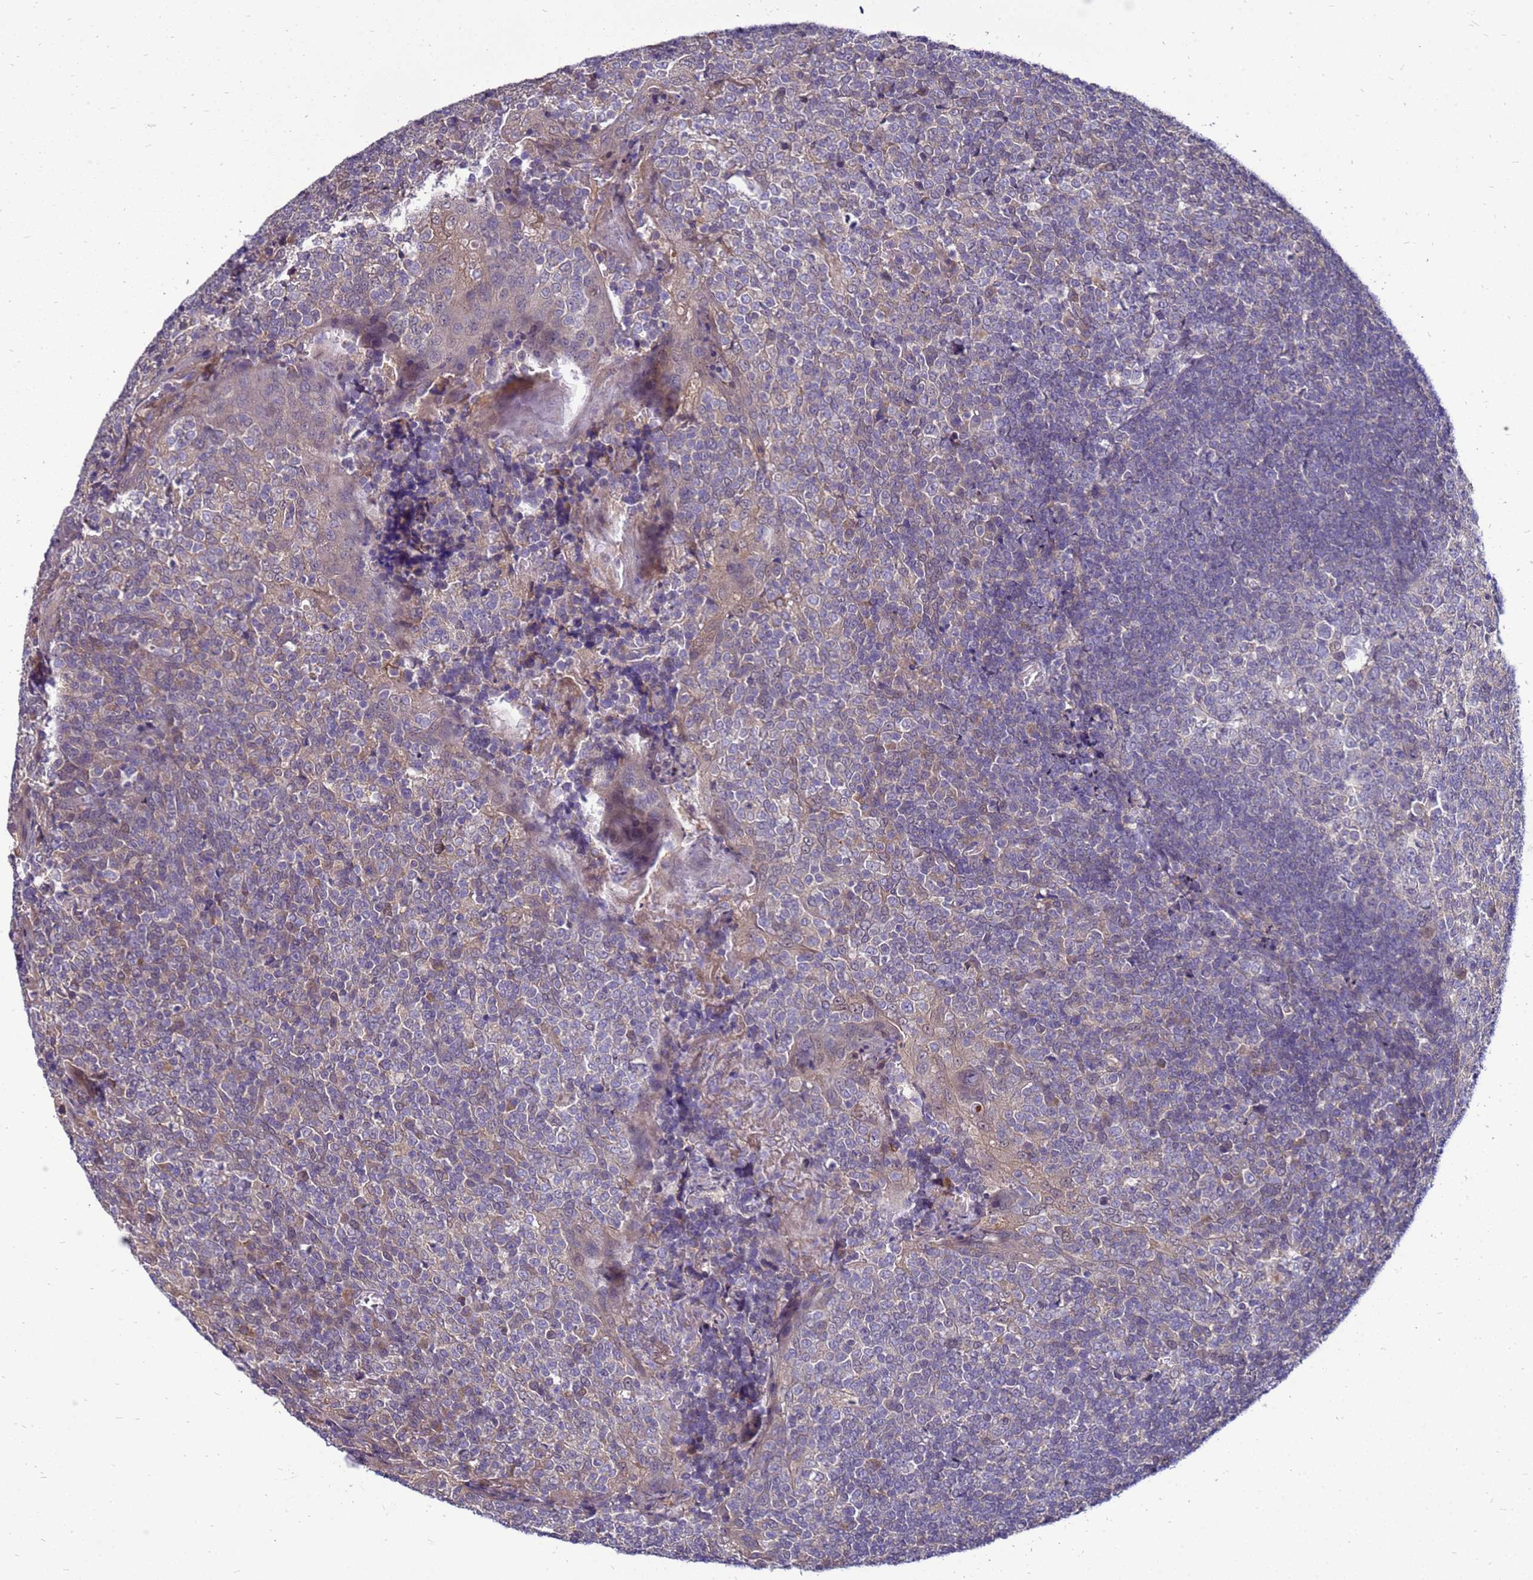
{"staining": {"intensity": "weak", "quantity": "<25%", "location": "cytoplasmic/membranous"}, "tissue": "tonsil", "cell_type": "Germinal center cells", "image_type": "normal", "snomed": [{"axis": "morphology", "description": "Normal tissue, NOS"}, {"axis": "topography", "description": "Tonsil"}], "caption": "Immunohistochemistry of benign tonsil reveals no positivity in germinal center cells. The staining is performed using DAB (3,3'-diaminobenzidine) brown chromogen with nuclei counter-stained in using hematoxylin.", "gene": "ENOPH1", "patient": {"sex": "female", "age": 19}}